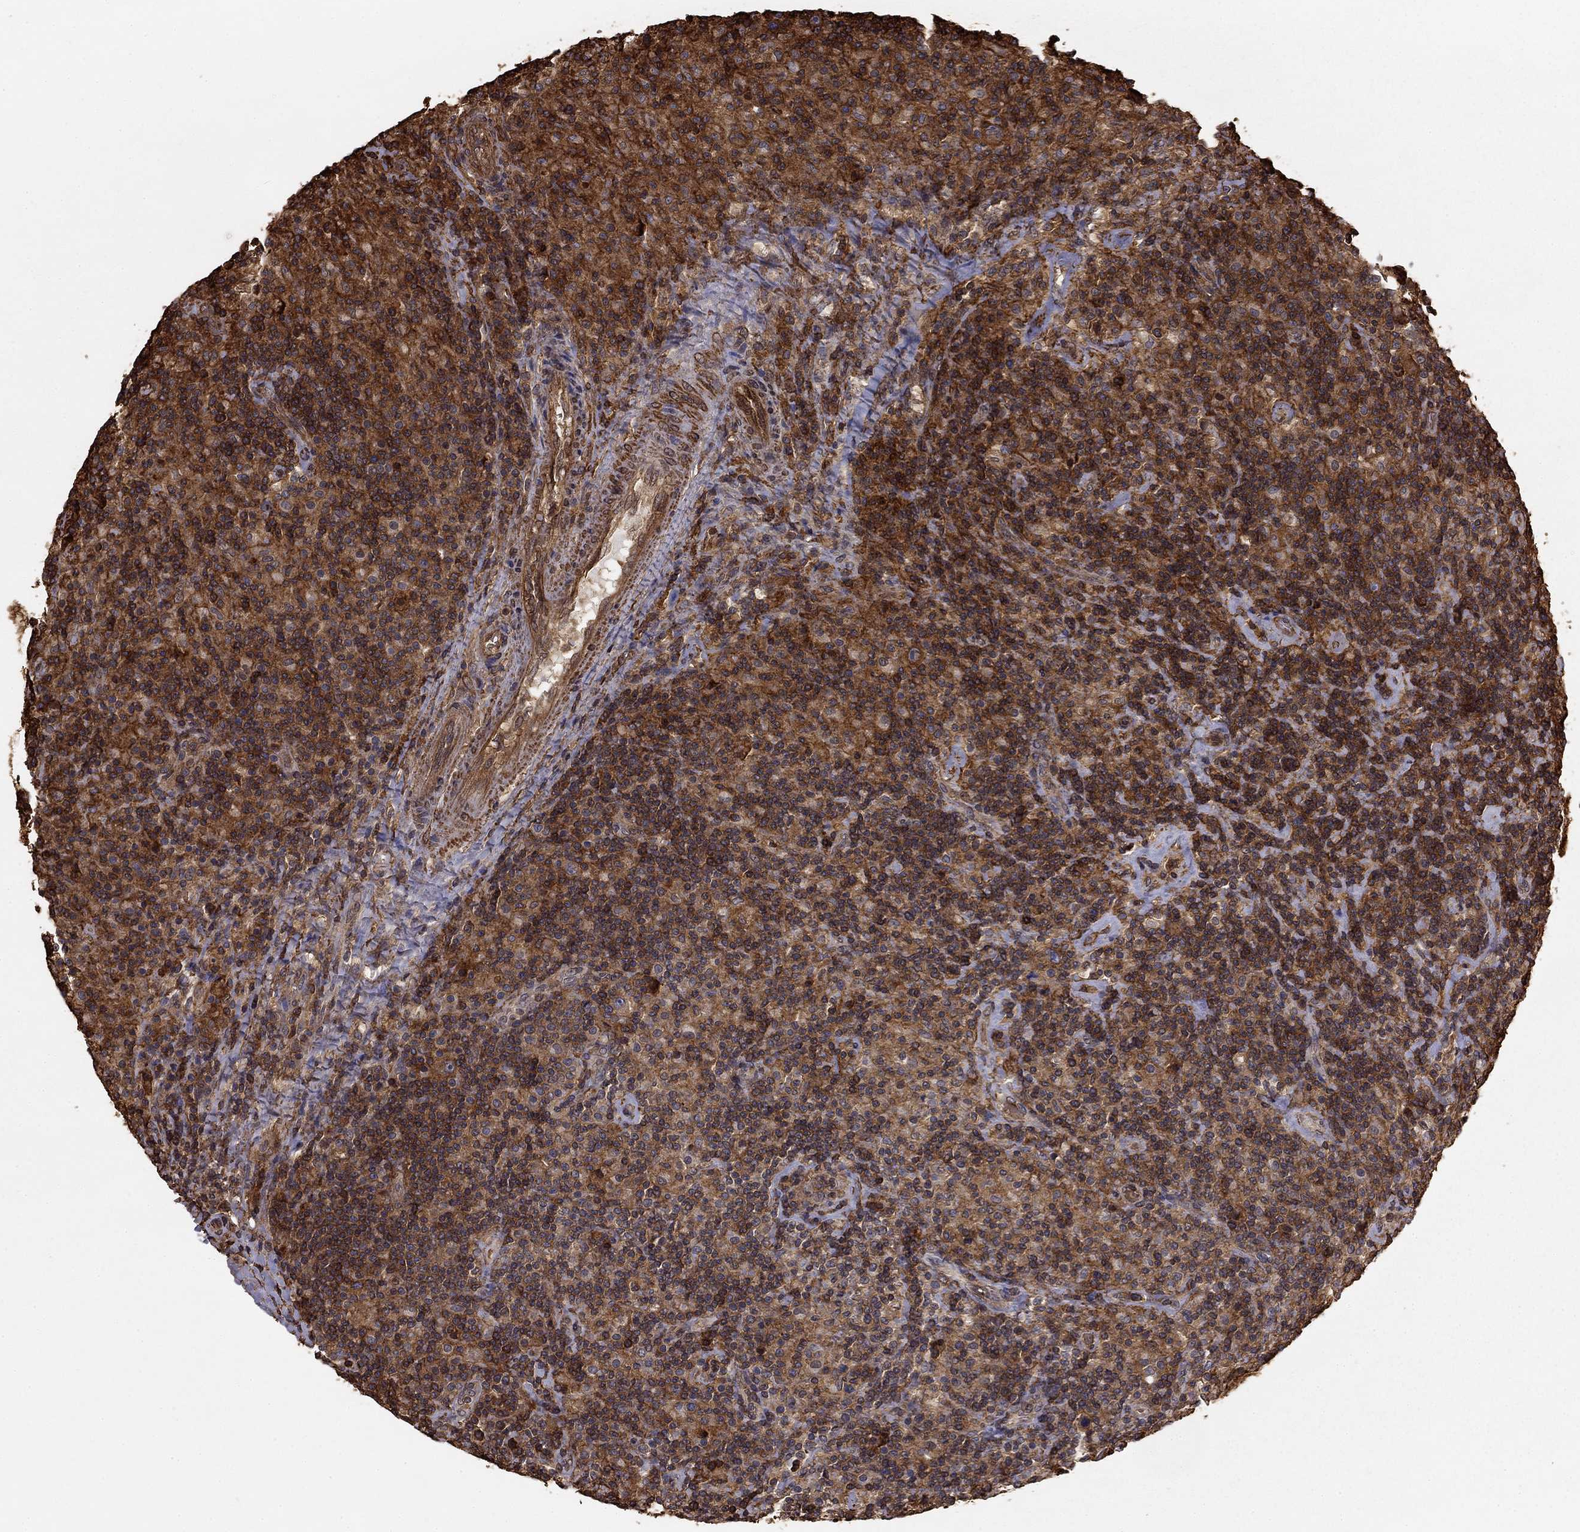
{"staining": {"intensity": "moderate", "quantity": "25%-75%", "location": "cytoplasmic/membranous"}, "tissue": "lymphoma", "cell_type": "Tumor cells", "image_type": "cancer", "snomed": [{"axis": "morphology", "description": "Hodgkin's disease, NOS"}, {"axis": "topography", "description": "Lymph node"}], "caption": "Immunohistochemistry photomicrograph of human lymphoma stained for a protein (brown), which reveals medium levels of moderate cytoplasmic/membranous staining in approximately 25%-75% of tumor cells.", "gene": "HABP4", "patient": {"sex": "male", "age": 70}}